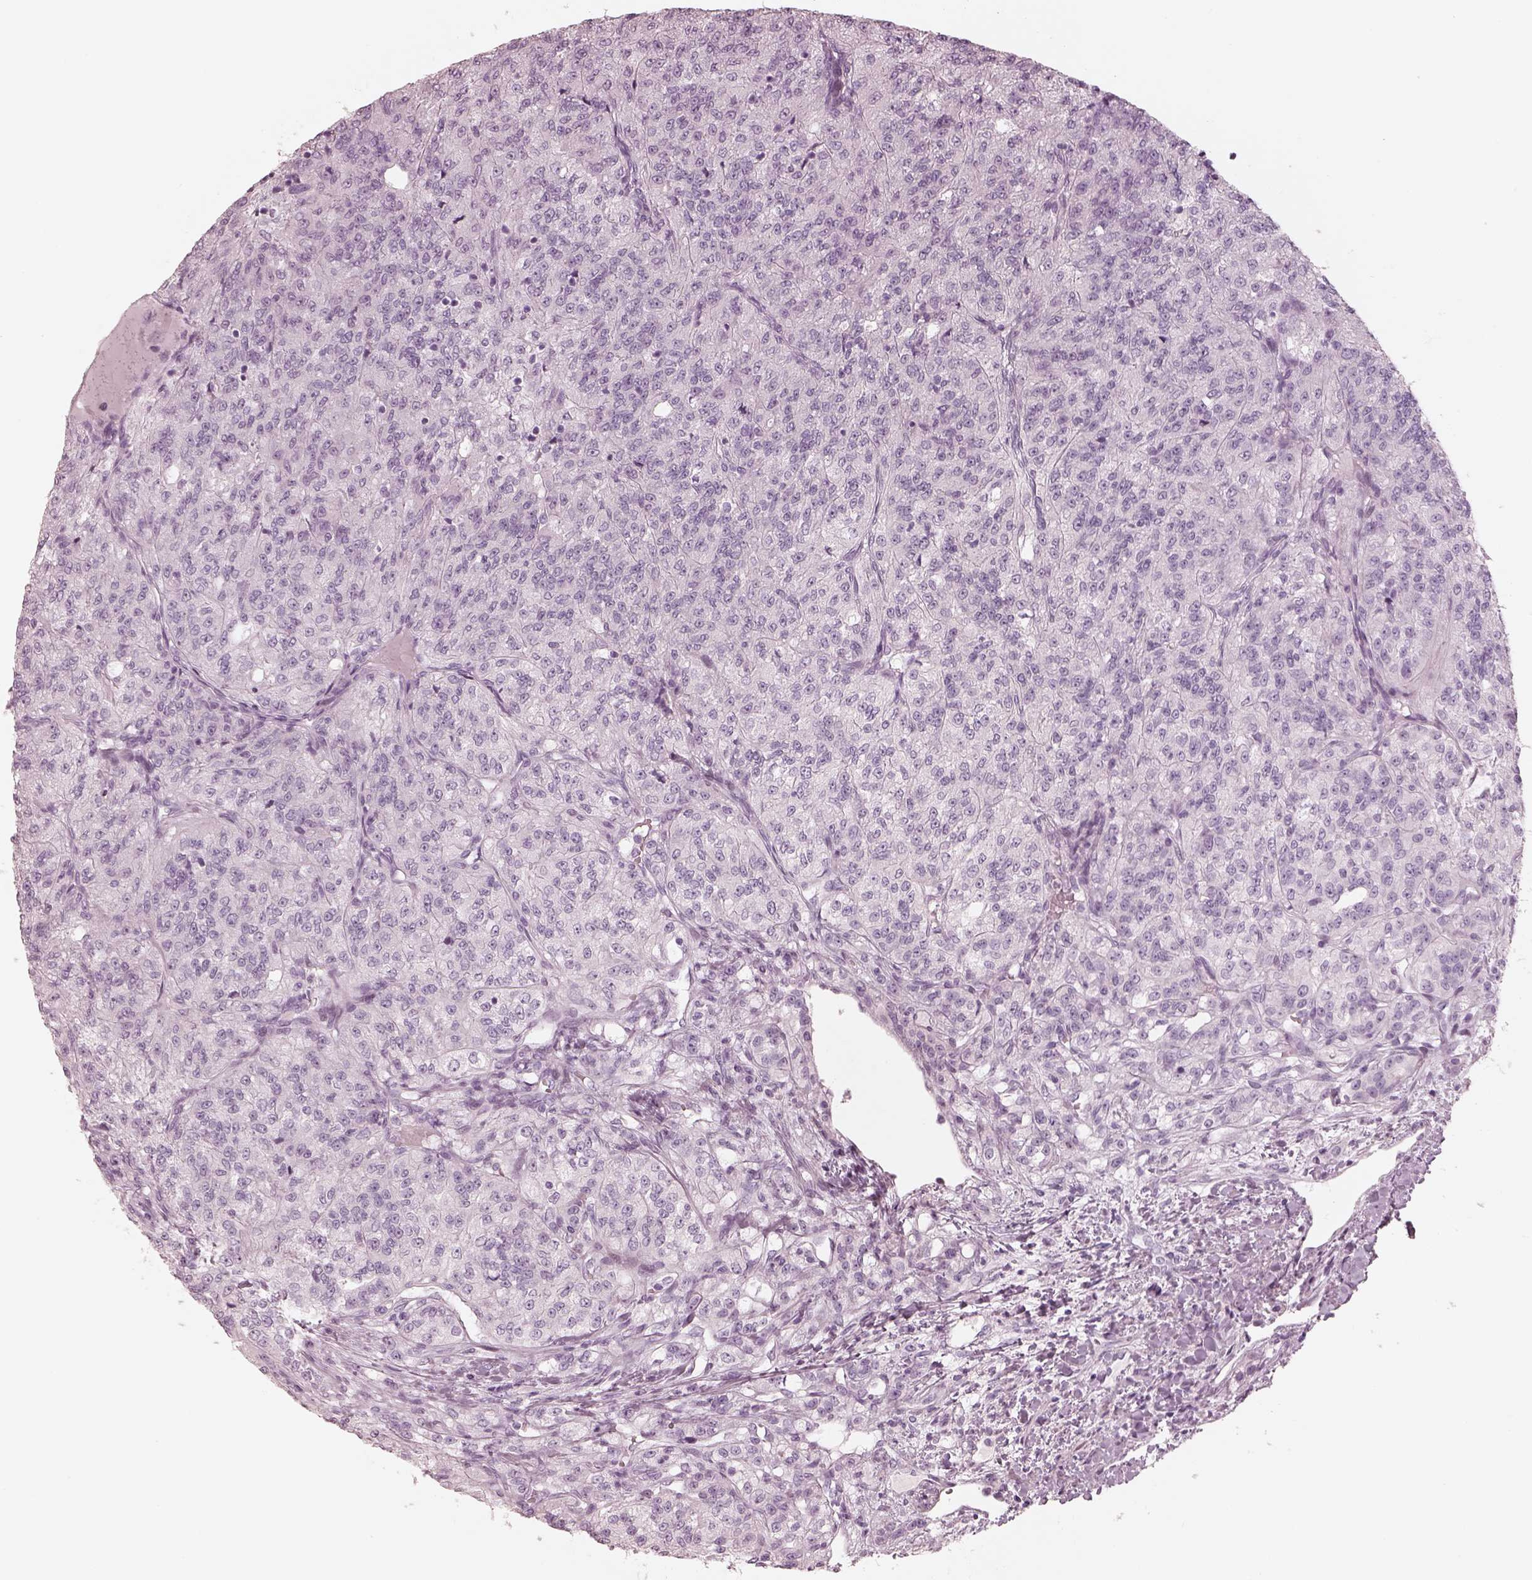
{"staining": {"intensity": "negative", "quantity": "none", "location": "none"}, "tissue": "renal cancer", "cell_type": "Tumor cells", "image_type": "cancer", "snomed": [{"axis": "morphology", "description": "Adenocarcinoma, NOS"}, {"axis": "topography", "description": "Kidney"}], "caption": "Image shows no protein staining in tumor cells of adenocarcinoma (renal) tissue.", "gene": "OPN4", "patient": {"sex": "female", "age": 63}}